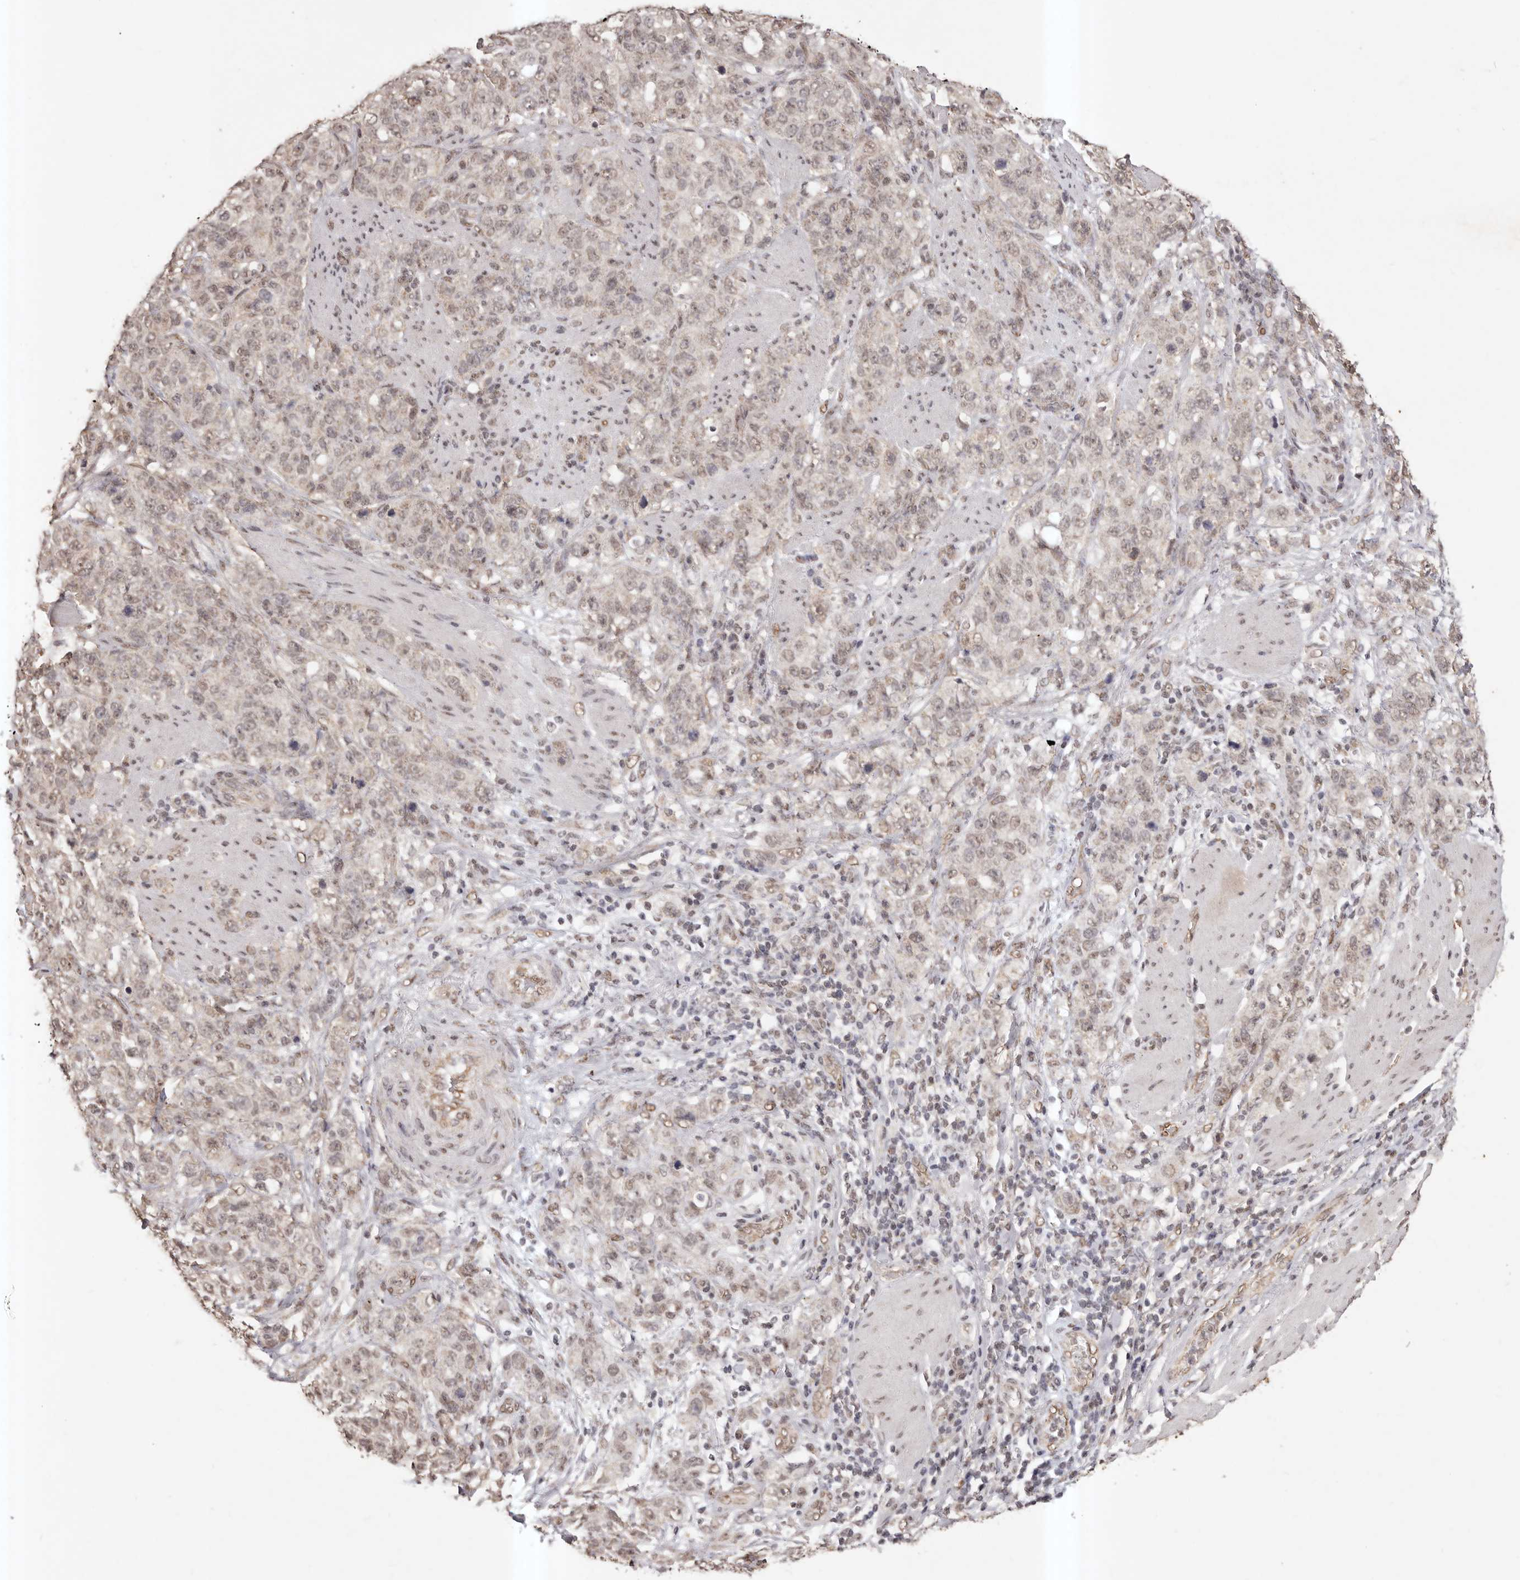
{"staining": {"intensity": "weak", "quantity": ">75%", "location": "nuclear"}, "tissue": "stomach cancer", "cell_type": "Tumor cells", "image_type": "cancer", "snomed": [{"axis": "morphology", "description": "Adenocarcinoma, NOS"}, {"axis": "topography", "description": "Stomach"}], "caption": "Human stomach cancer stained with a brown dye shows weak nuclear positive staining in approximately >75% of tumor cells.", "gene": "RPS6KA5", "patient": {"sex": "male", "age": 48}}